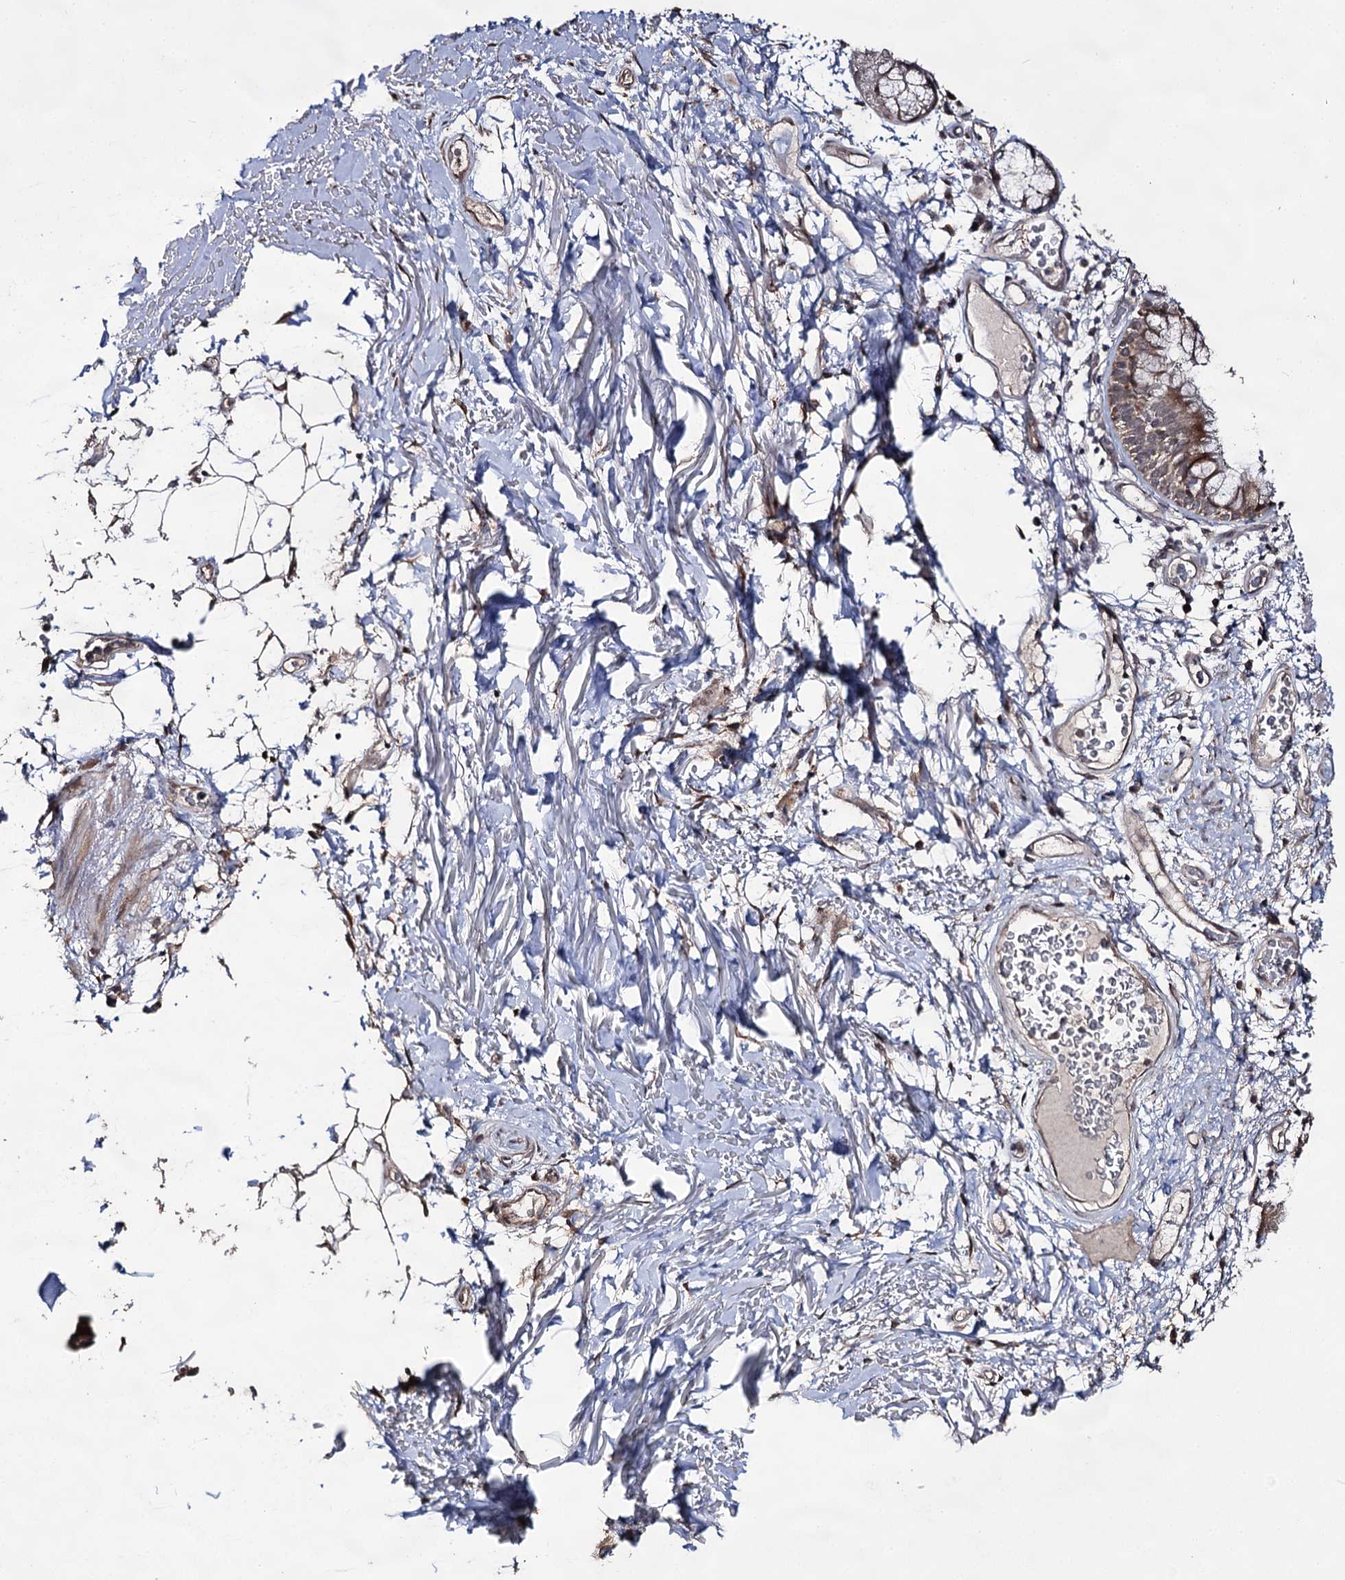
{"staining": {"intensity": "moderate", "quantity": ">75%", "location": "cytoplasmic/membranous"}, "tissue": "bronchus", "cell_type": "Respiratory epithelial cells", "image_type": "normal", "snomed": [{"axis": "morphology", "description": "Normal tissue, NOS"}, {"axis": "topography", "description": "Cartilage tissue"}, {"axis": "topography", "description": "Bronchus"}], "caption": "This micrograph exhibits immunohistochemistry staining of unremarkable bronchus, with medium moderate cytoplasmic/membranous expression in approximately >75% of respiratory epithelial cells.", "gene": "ACTR6", "patient": {"sex": "female", "age": 73}}